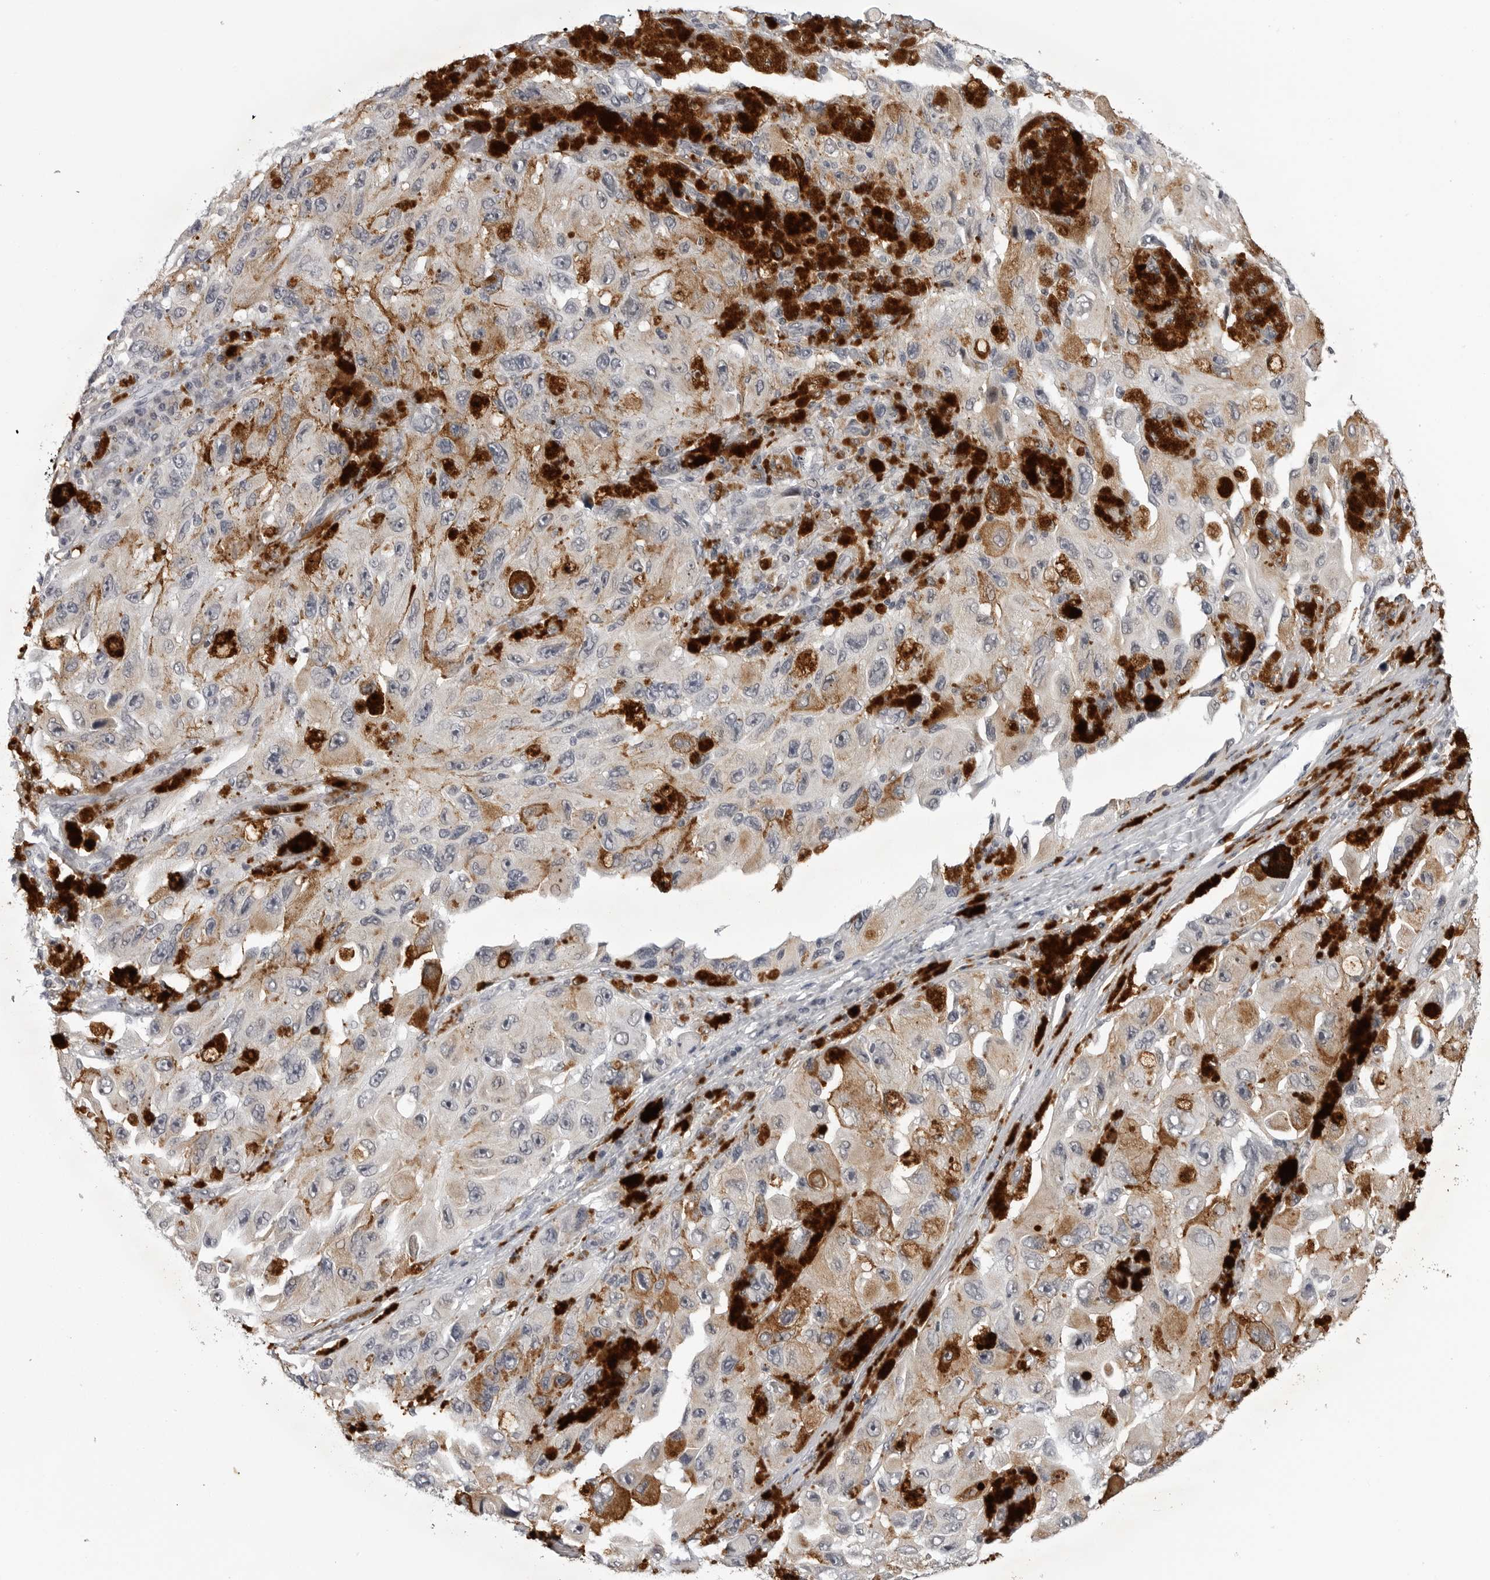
{"staining": {"intensity": "negative", "quantity": "none", "location": "none"}, "tissue": "melanoma", "cell_type": "Tumor cells", "image_type": "cancer", "snomed": [{"axis": "morphology", "description": "Malignant melanoma, NOS"}, {"axis": "topography", "description": "Skin"}], "caption": "A high-resolution photomicrograph shows immunohistochemistry staining of malignant melanoma, which exhibits no significant staining in tumor cells. Brightfield microscopy of IHC stained with DAB (brown) and hematoxylin (blue), captured at high magnification.", "gene": "CDK20", "patient": {"sex": "female", "age": 73}}